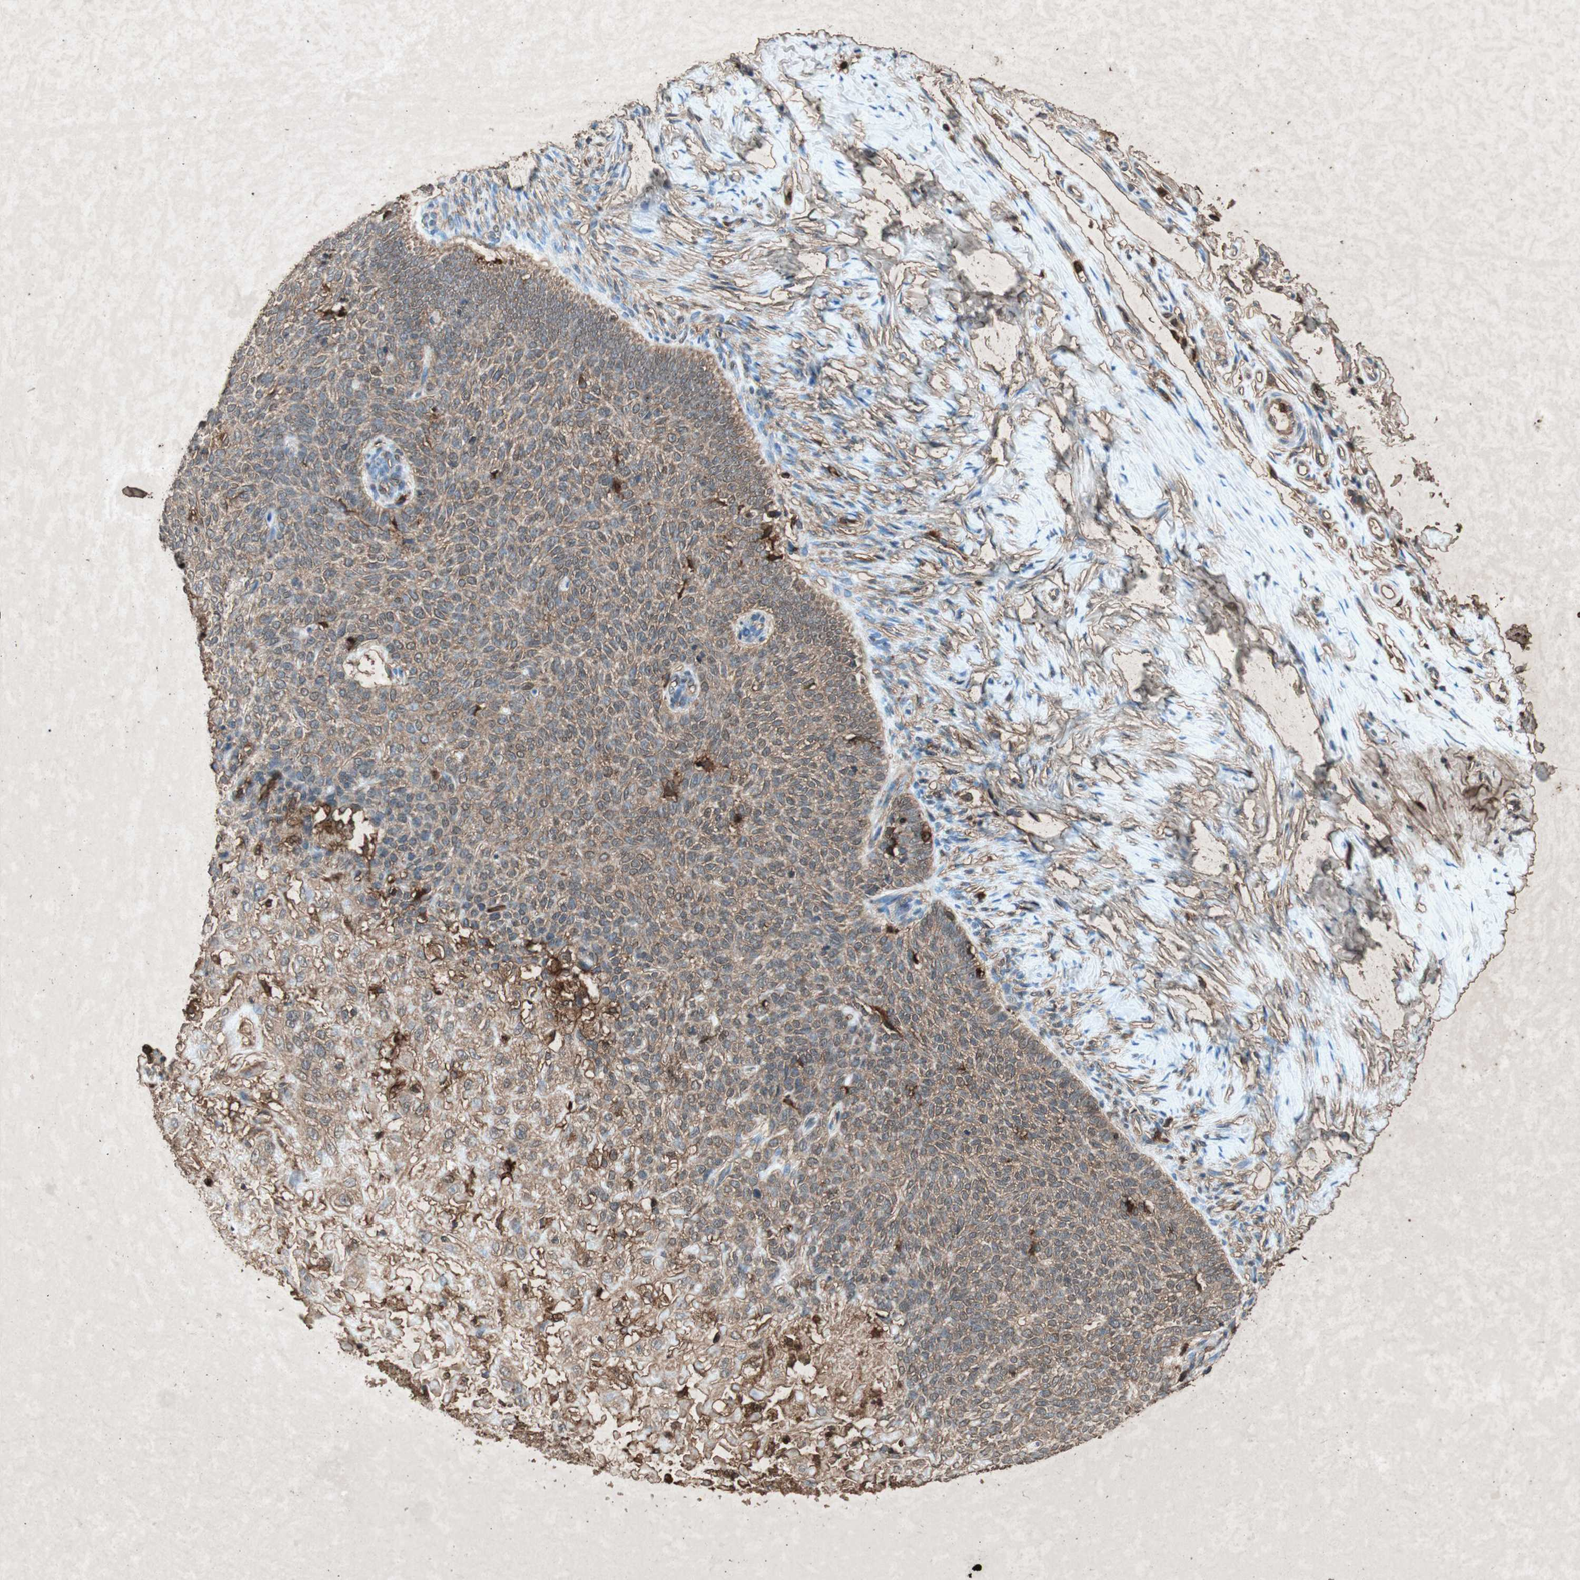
{"staining": {"intensity": "weak", "quantity": "25%-75%", "location": "cytoplasmic/membranous"}, "tissue": "skin cancer", "cell_type": "Tumor cells", "image_type": "cancer", "snomed": [{"axis": "morphology", "description": "Normal tissue, NOS"}, {"axis": "morphology", "description": "Basal cell carcinoma"}, {"axis": "topography", "description": "Skin"}], "caption": "A photomicrograph showing weak cytoplasmic/membranous positivity in approximately 25%-75% of tumor cells in skin basal cell carcinoma, as visualized by brown immunohistochemical staining.", "gene": "TYROBP", "patient": {"sex": "male", "age": 87}}